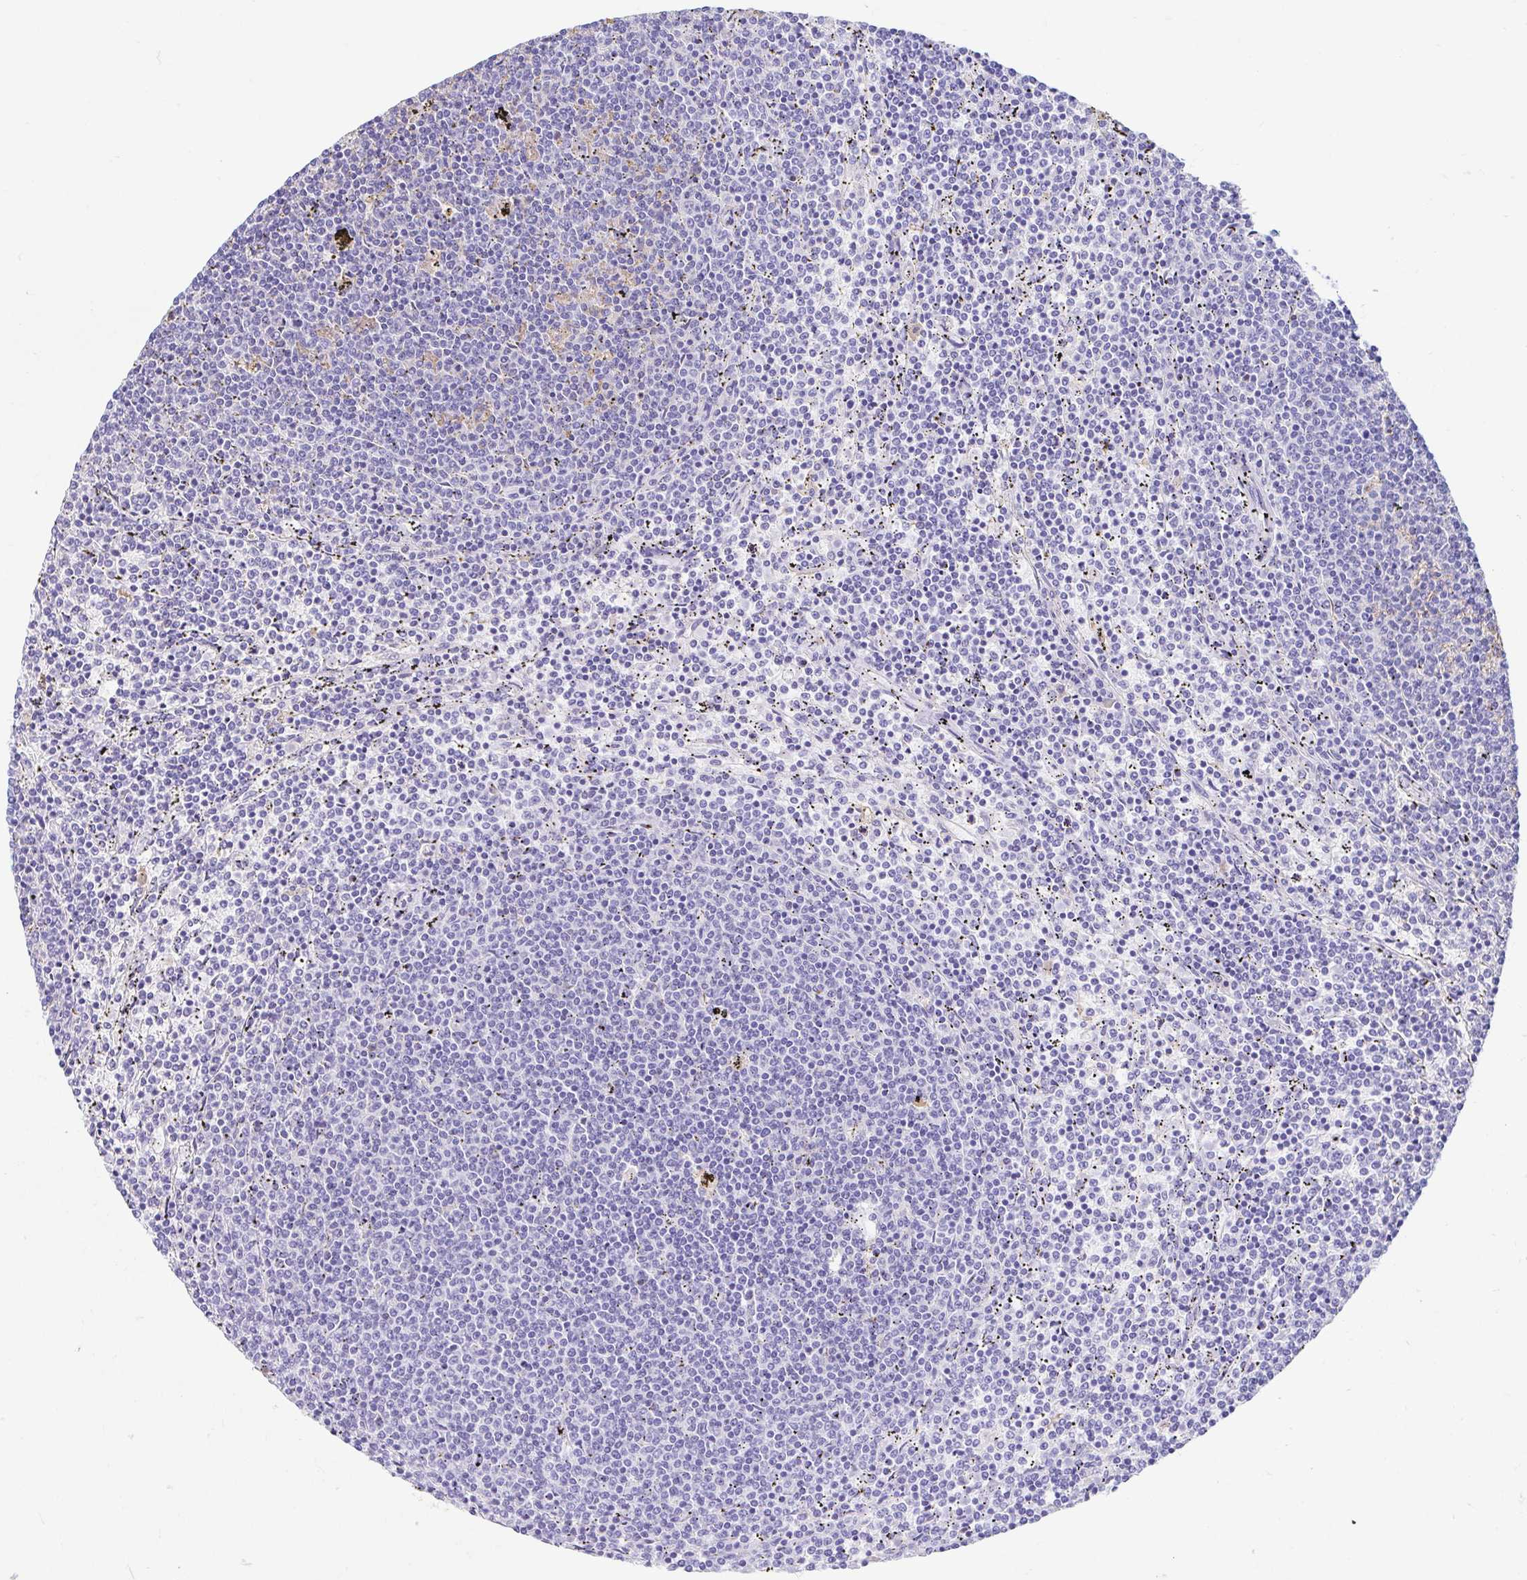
{"staining": {"intensity": "negative", "quantity": "none", "location": "none"}, "tissue": "lymphoma", "cell_type": "Tumor cells", "image_type": "cancer", "snomed": [{"axis": "morphology", "description": "Malignant lymphoma, non-Hodgkin's type, Low grade"}, {"axis": "topography", "description": "Spleen"}], "caption": "The image shows no staining of tumor cells in malignant lymphoma, non-Hodgkin's type (low-grade).", "gene": "GKN1", "patient": {"sex": "female", "age": 50}}